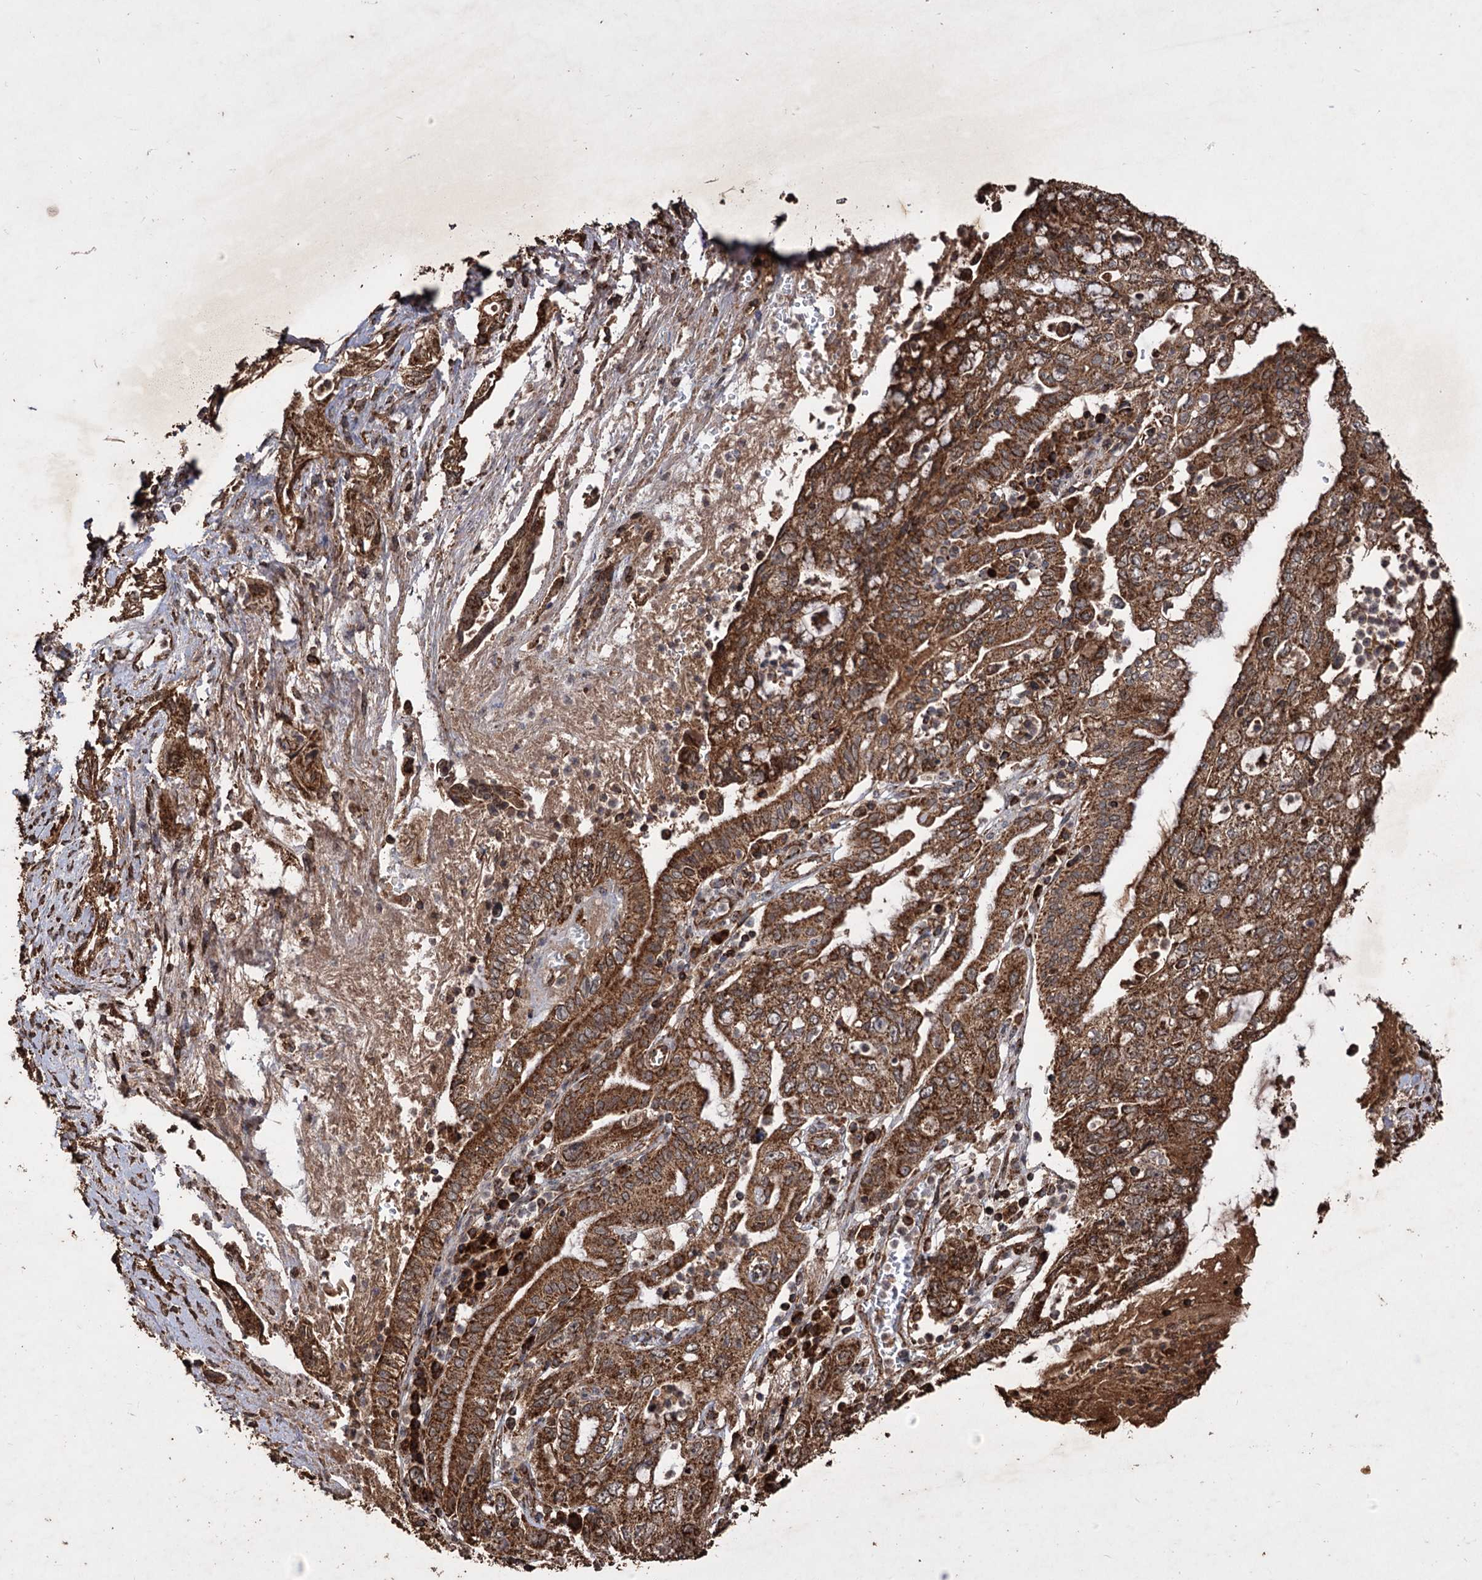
{"staining": {"intensity": "moderate", "quantity": ">75%", "location": "cytoplasmic/membranous"}, "tissue": "pancreatic cancer", "cell_type": "Tumor cells", "image_type": "cancer", "snomed": [{"axis": "morphology", "description": "Adenocarcinoma, NOS"}, {"axis": "topography", "description": "Pancreas"}], "caption": "Adenocarcinoma (pancreatic) stained for a protein (brown) reveals moderate cytoplasmic/membranous positive staining in about >75% of tumor cells.", "gene": "IPO4", "patient": {"sex": "female", "age": 73}}